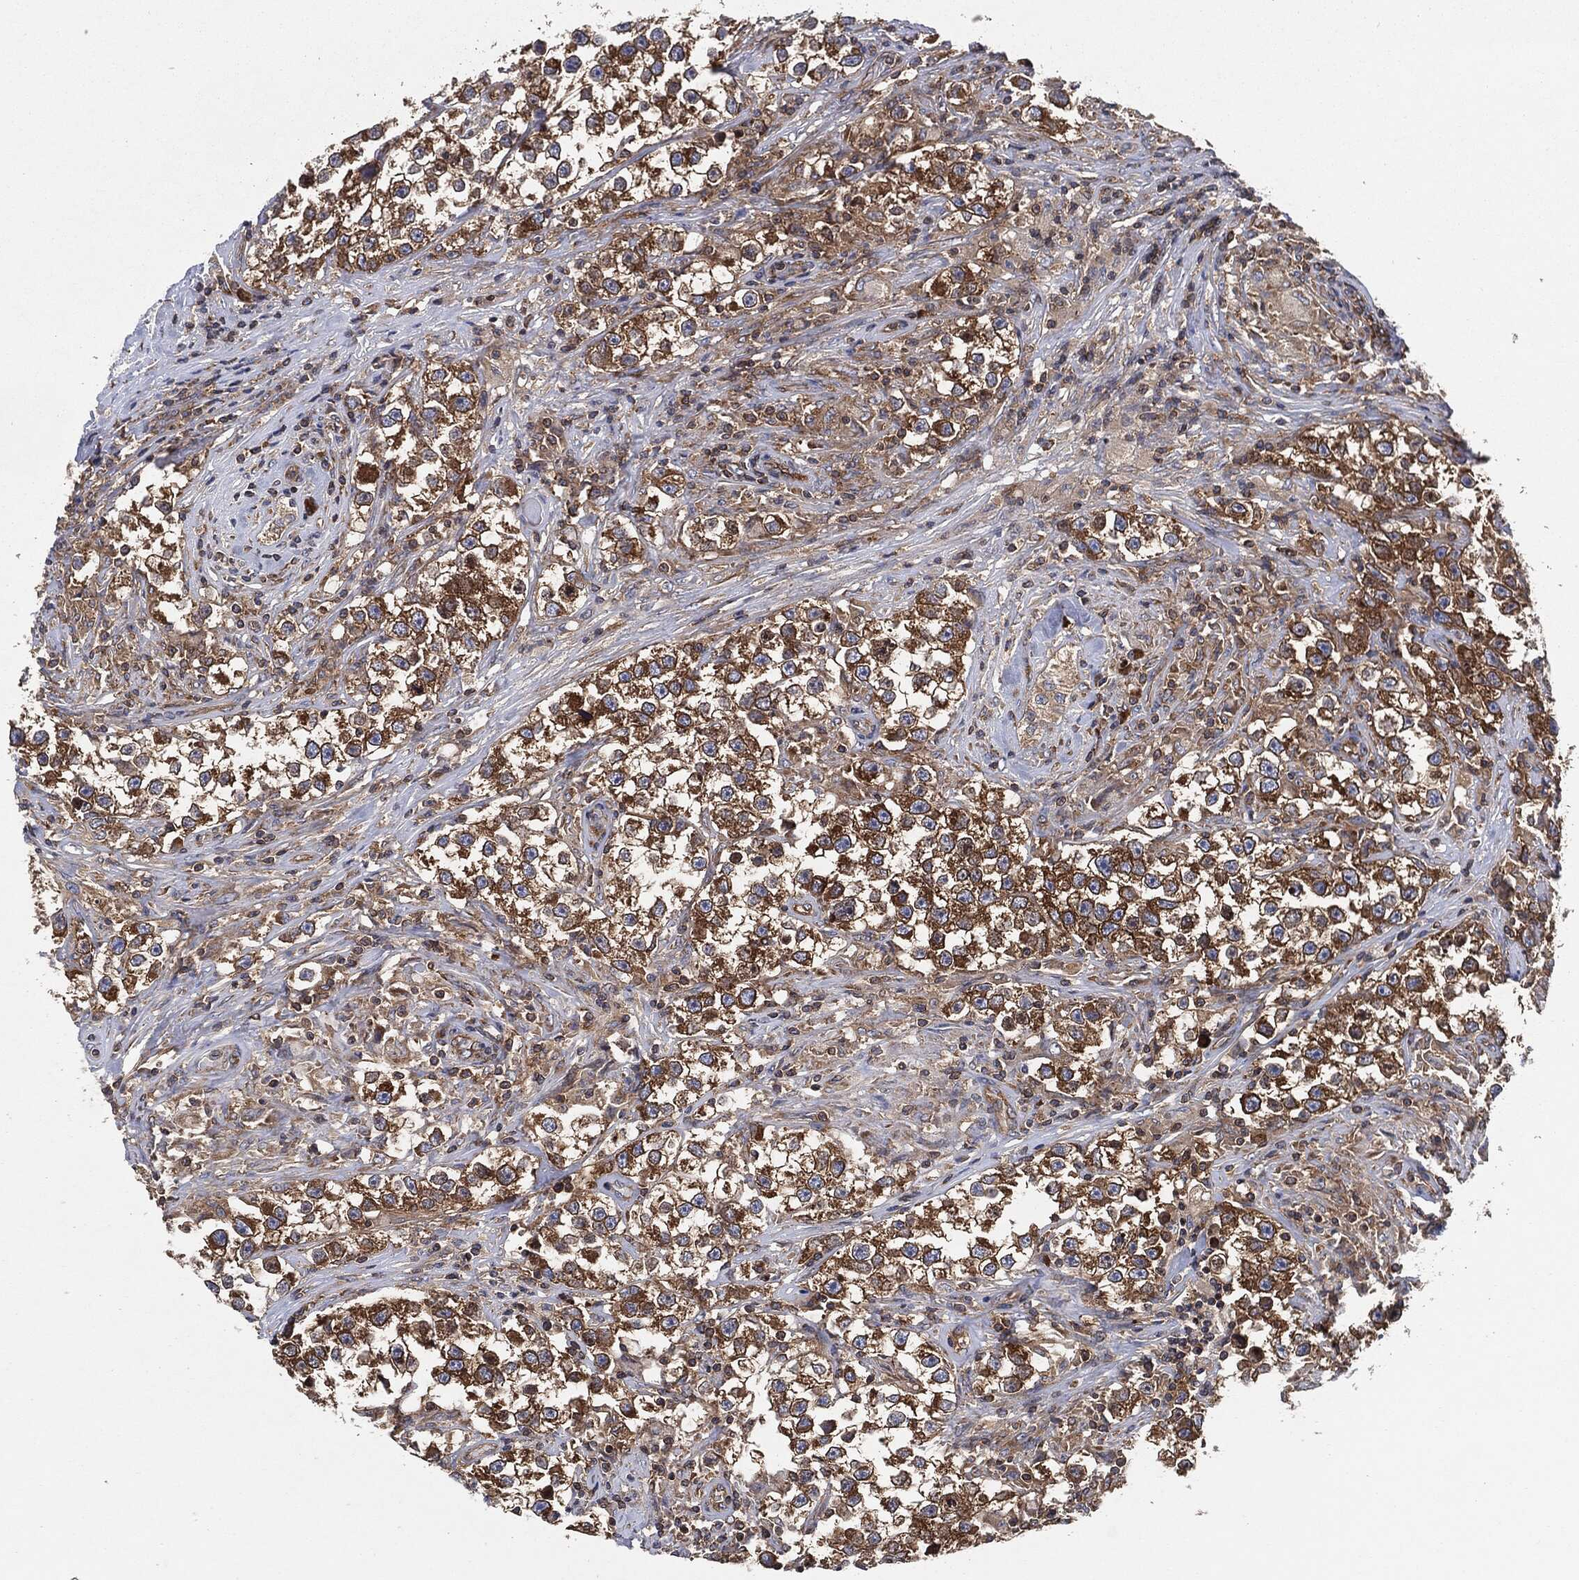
{"staining": {"intensity": "strong", "quantity": ">75%", "location": "cytoplasmic/membranous"}, "tissue": "testis cancer", "cell_type": "Tumor cells", "image_type": "cancer", "snomed": [{"axis": "morphology", "description": "Seminoma, NOS"}, {"axis": "topography", "description": "Testis"}], "caption": "This is a micrograph of IHC staining of testis seminoma, which shows strong positivity in the cytoplasmic/membranous of tumor cells.", "gene": "EIF2S2", "patient": {"sex": "male", "age": 46}}